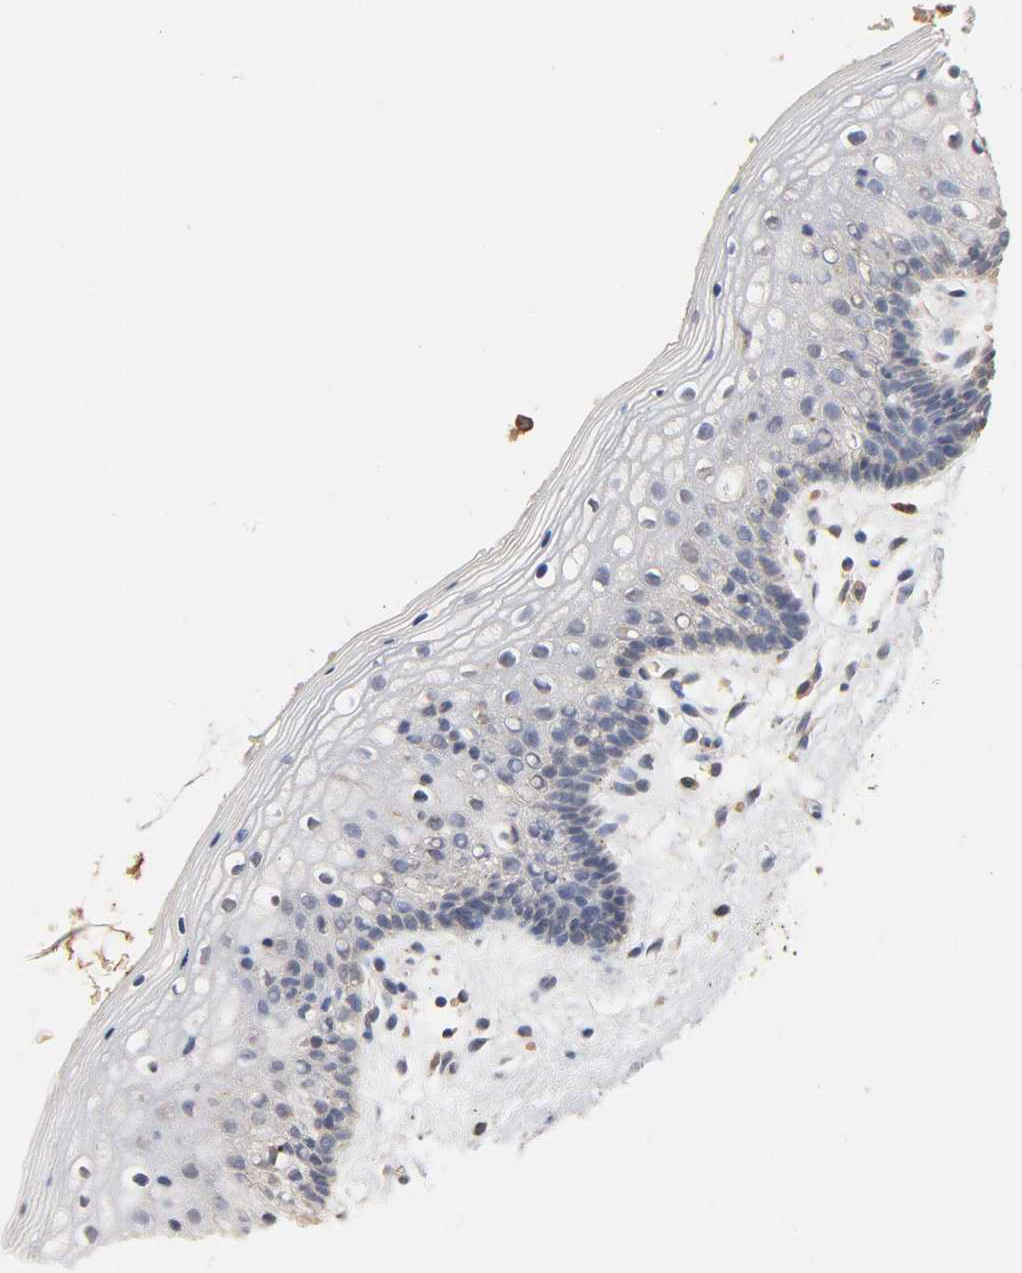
{"staining": {"intensity": "weak", "quantity": "<25%", "location": "cytoplasmic/membranous"}, "tissue": "vagina", "cell_type": "Squamous epithelial cells", "image_type": "normal", "snomed": [{"axis": "morphology", "description": "Normal tissue, NOS"}, {"axis": "topography", "description": "Vagina"}], "caption": "Micrograph shows no protein expression in squamous epithelial cells of benign vagina.", "gene": "PKN1", "patient": {"sex": "female", "age": 46}}